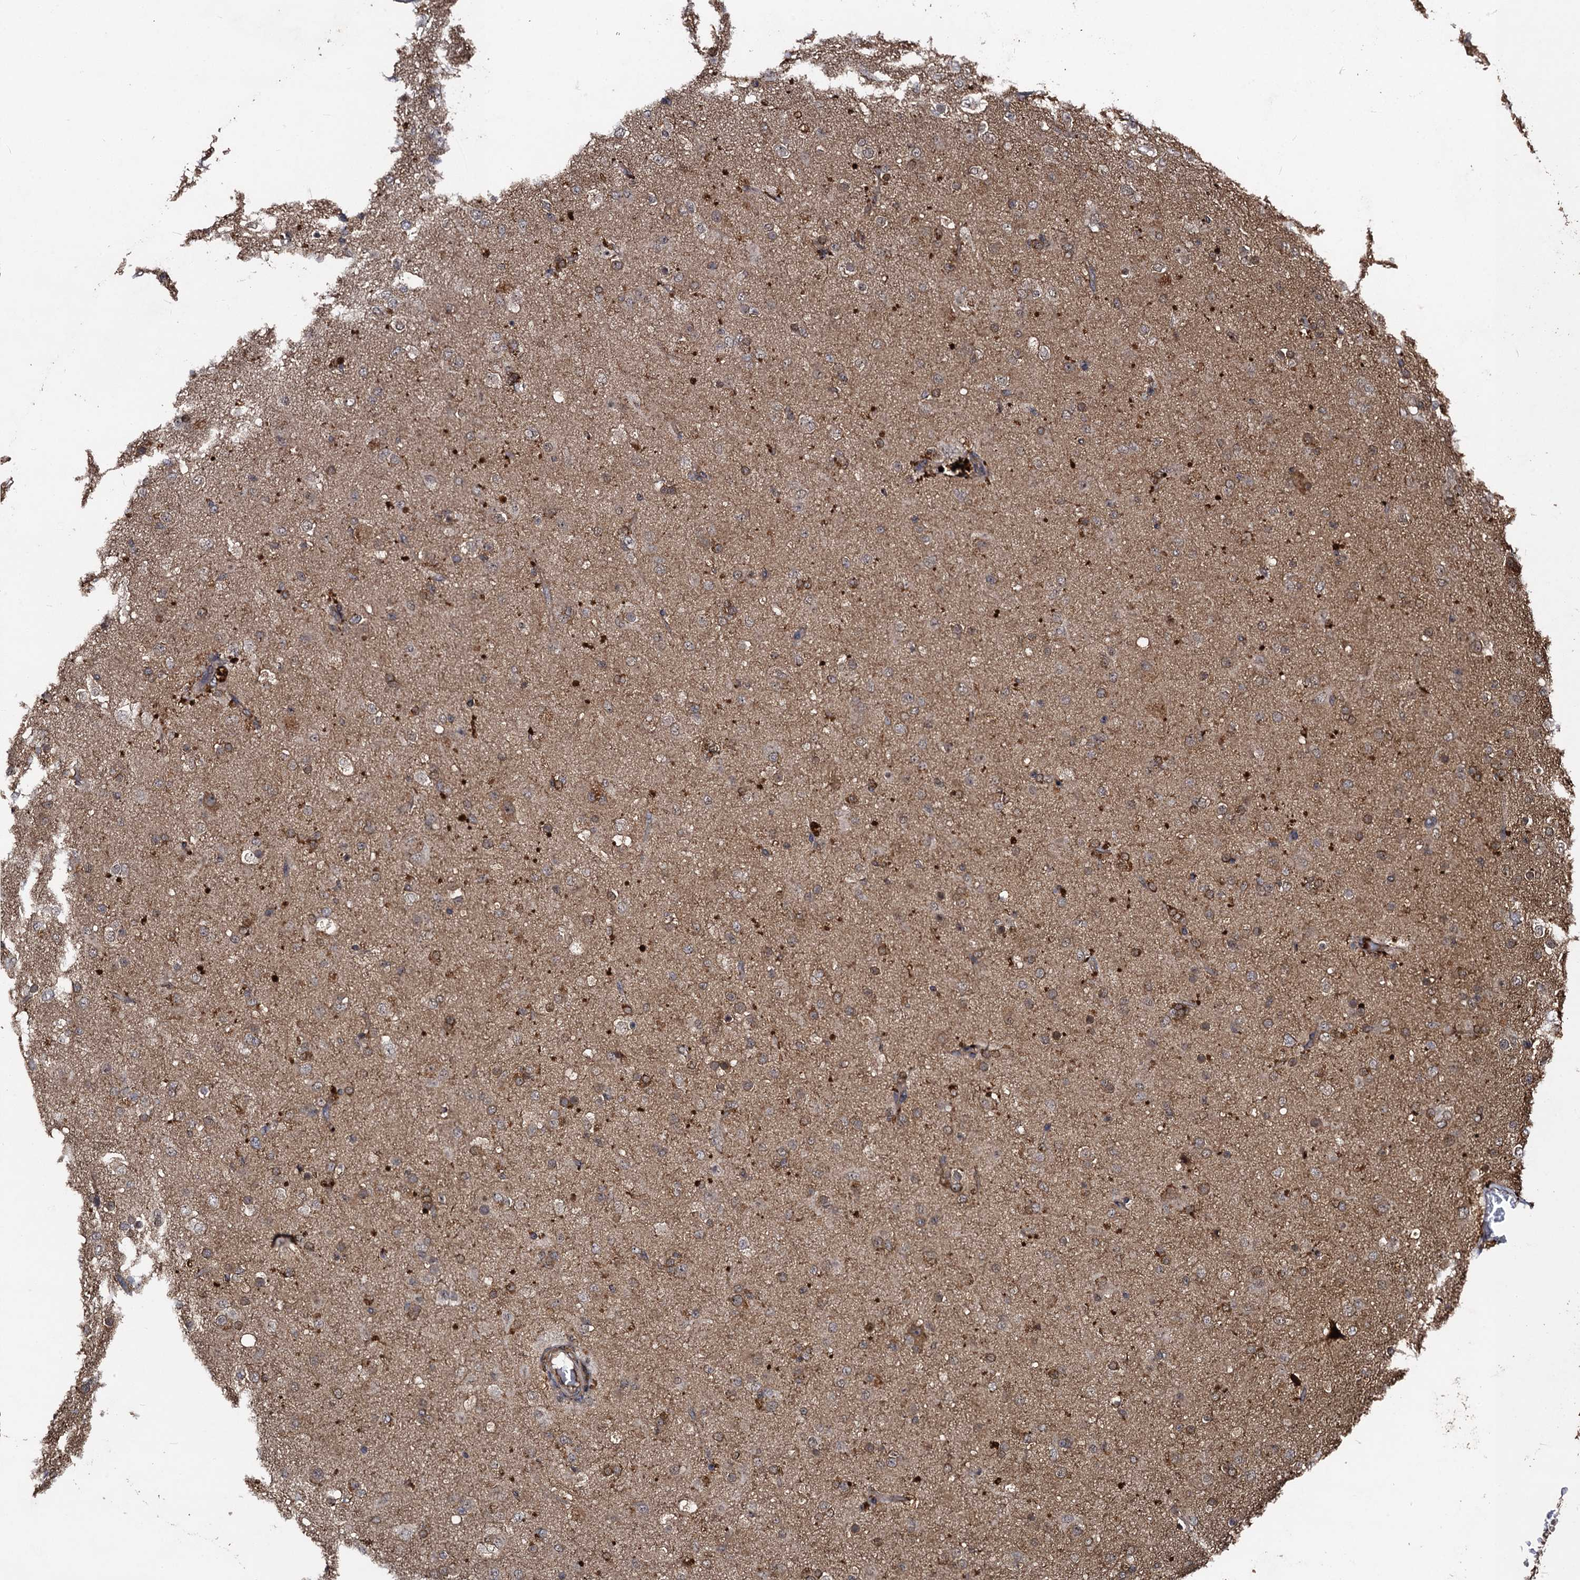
{"staining": {"intensity": "moderate", "quantity": "<25%", "location": "cytoplasmic/membranous"}, "tissue": "glioma", "cell_type": "Tumor cells", "image_type": "cancer", "snomed": [{"axis": "morphology", "description": "Glioma, malignant, Low grade"}, {"axis": "topography", "description": "Brain"}], "caption": "A brown stain highlights moderate cytoplasmic/membranous positivity of a protein in glioma tumor cells.", "gene": "KXD1", "patient": {"sex": "male", "age": 65}}